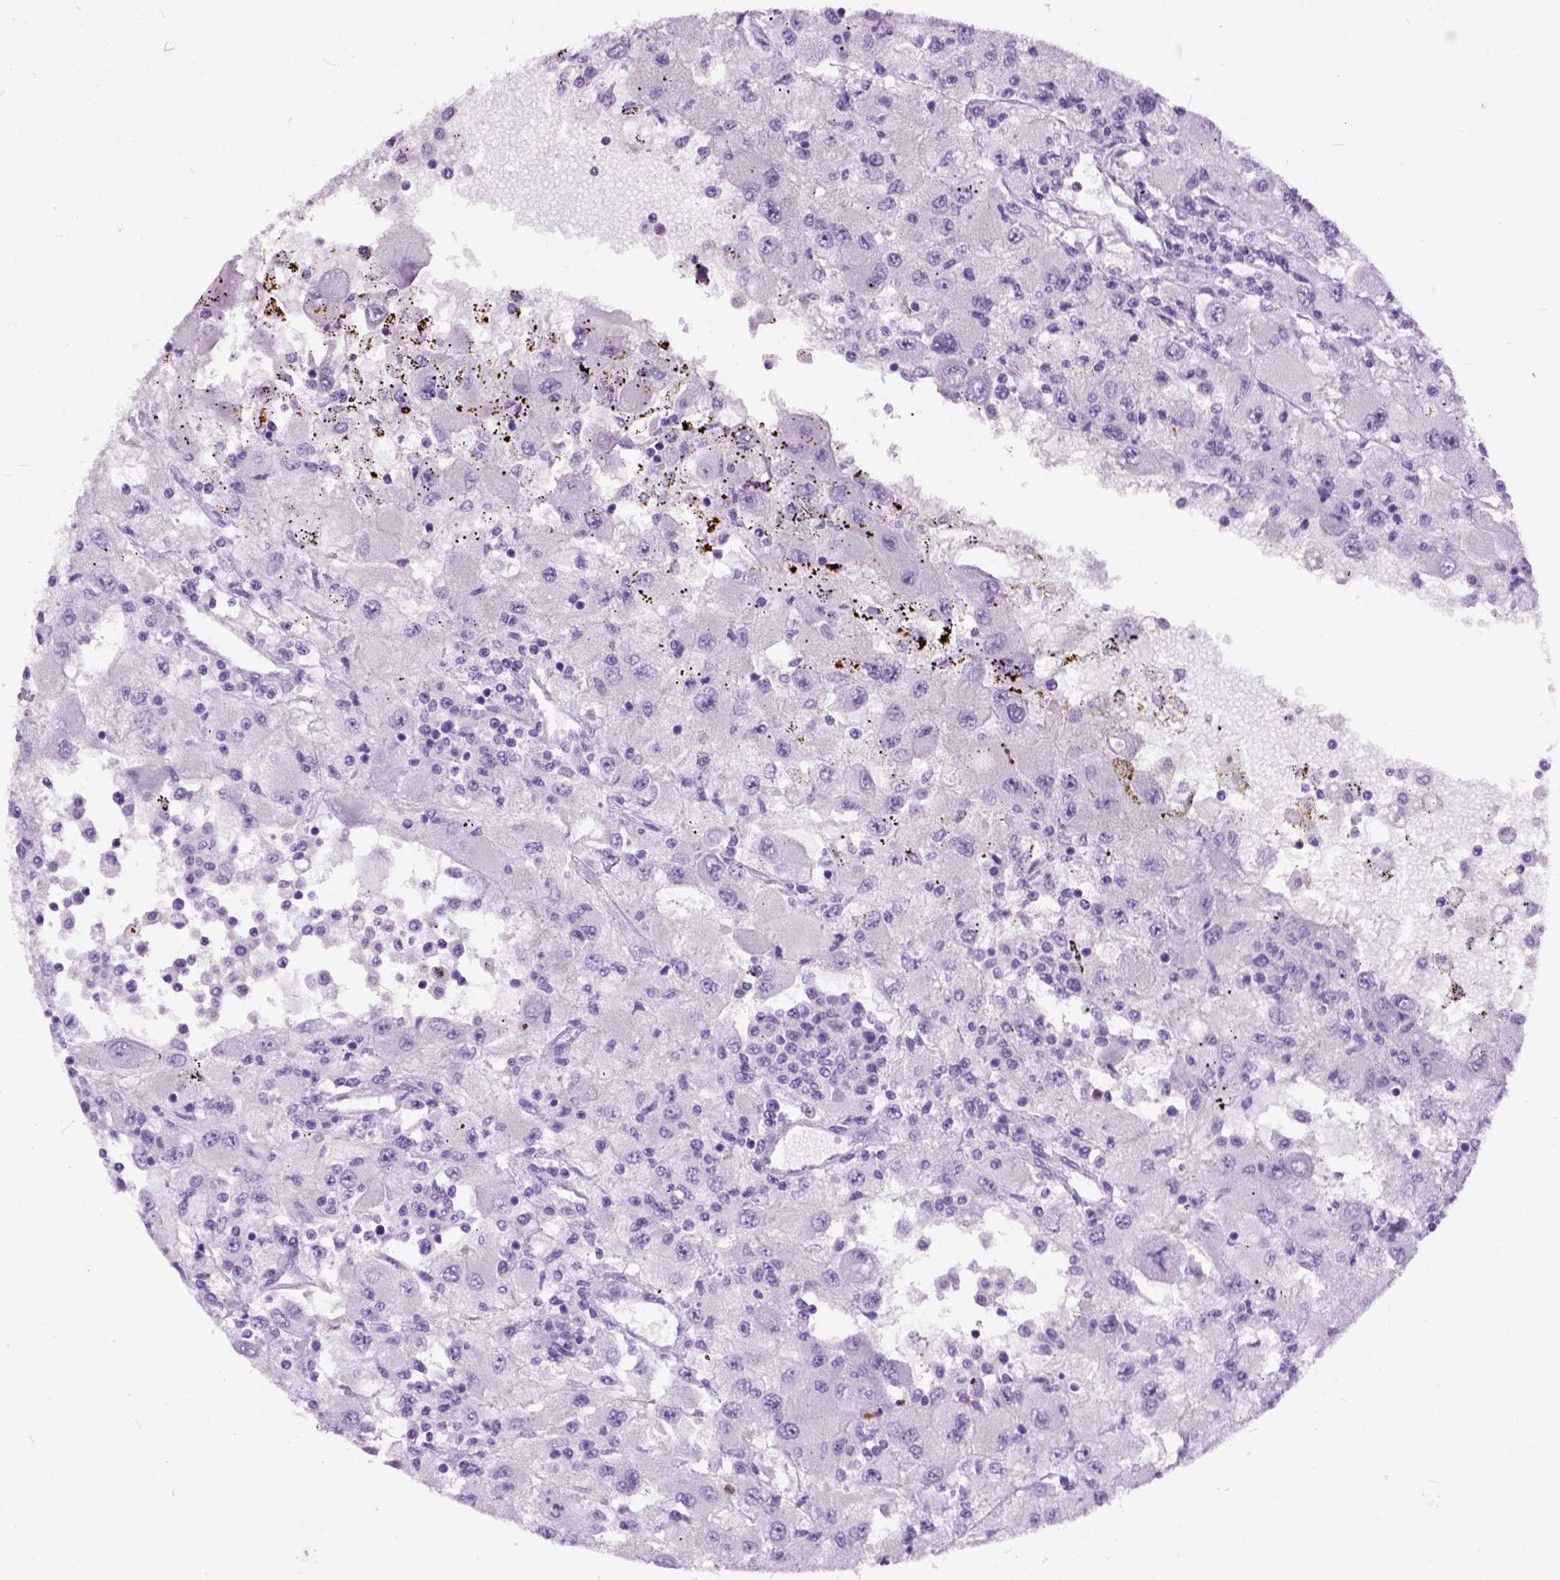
{"staining": {"intensity": "negative", "quantity": "none", "location": "none"}, "tissue": "renal cancer", "cell_type": "Tumor cells", "image_type": "cancer", "snomed": [{"axis": "morphology", "description": "Adenocarcinoma, NOS"}, {"axis": "topography", "description": "Kidney"}], "caption": "DAB (3,3'-diaminobenzidine) immunohistochemical staining of human renal cancer (adenocarcinoma) reveals no significant positivity in tumor cells.", "gene": "MAPT", "patient": {"sex": "female", "age": 67}}